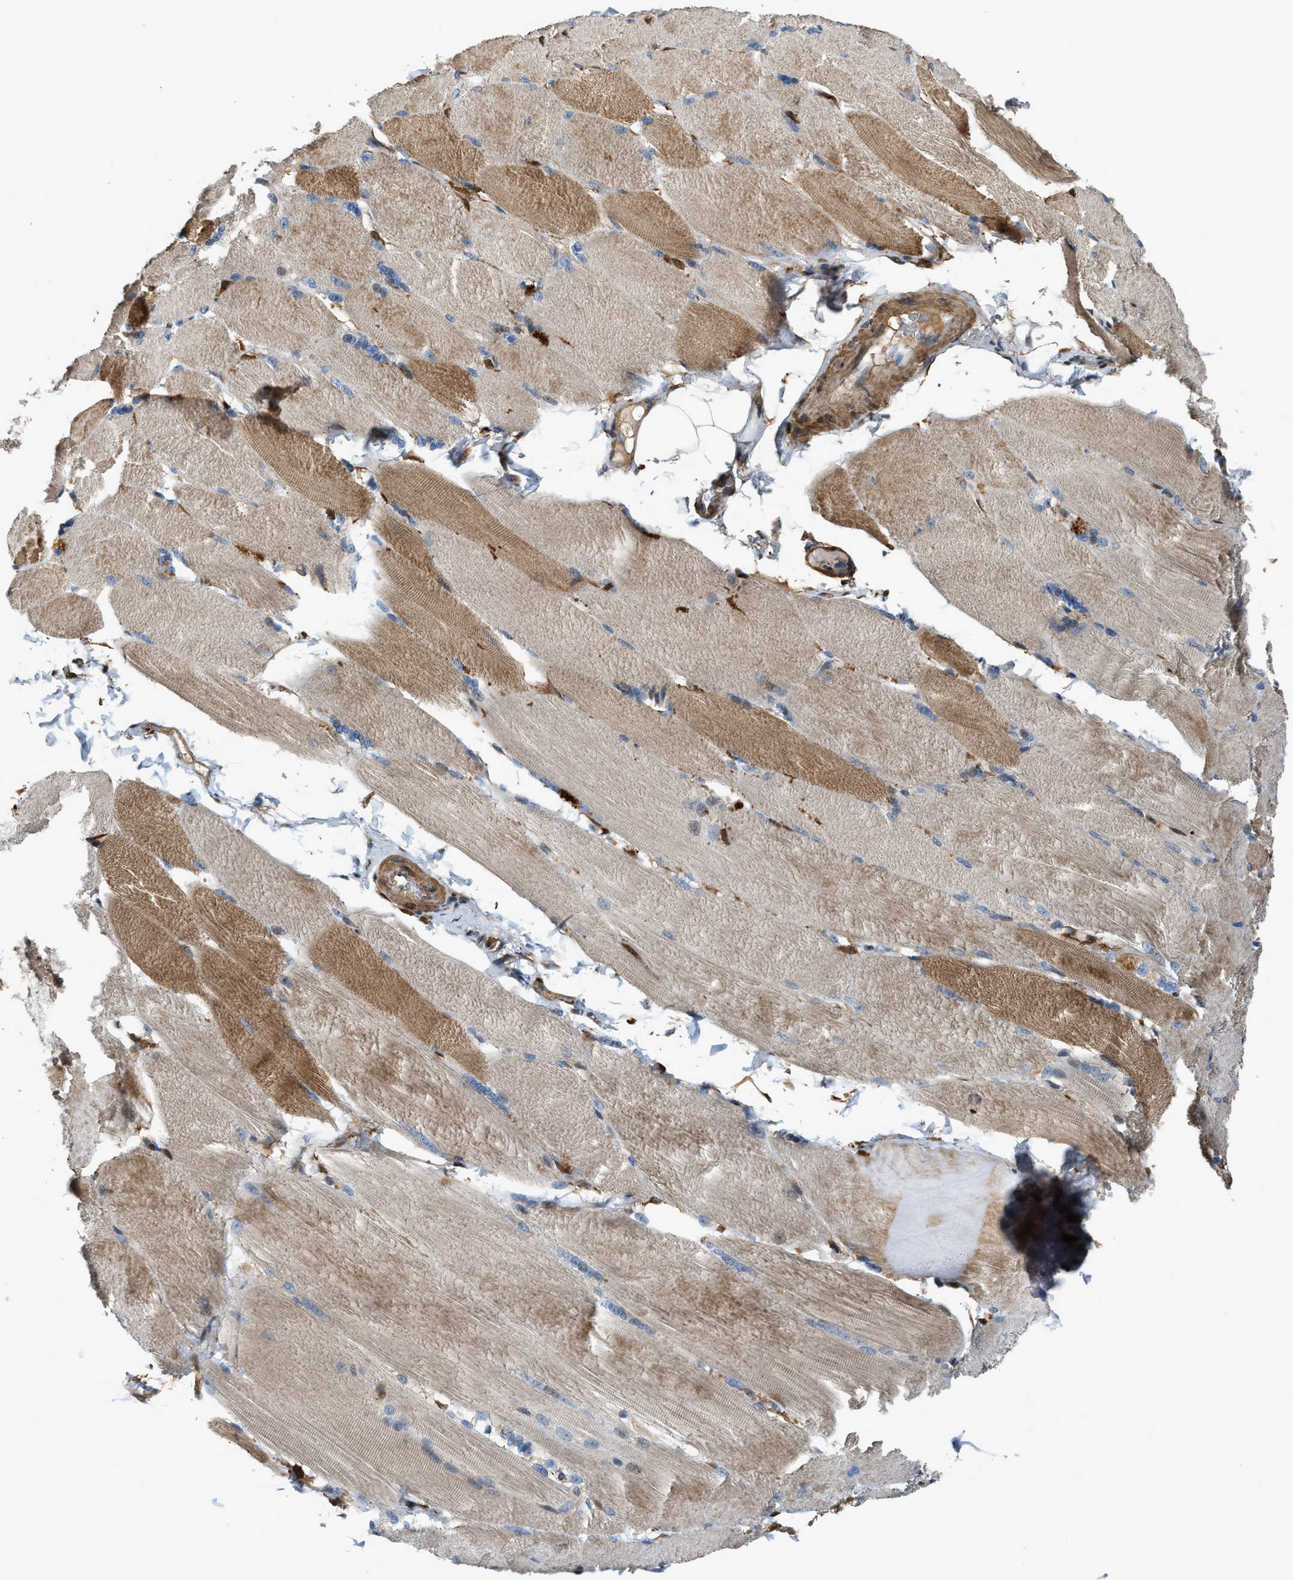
{"staining": {"intensity": "moderate", "quantity": "25%-75%", "location": "cytoplasmic/membranous"}, "tissue": "skeletal muscle", "cell_type": "Myocytes", "image_type": "normal", "snomed": [{"axis": "morphology", "description": "Normal tissue, NOS"}, {"axis": "topography", "description": "Skin"}, {"axis": "topography", "description": "Skeletal muscle"}], "caption": "IHC of benign human skeletal muscle demonstrates medium levels of moderate cytoplasmic/membranous expression in about 25%-75% of myocytes.", "gene": "SERPINB5", "patient": {"sex": "male", "age": 83}}